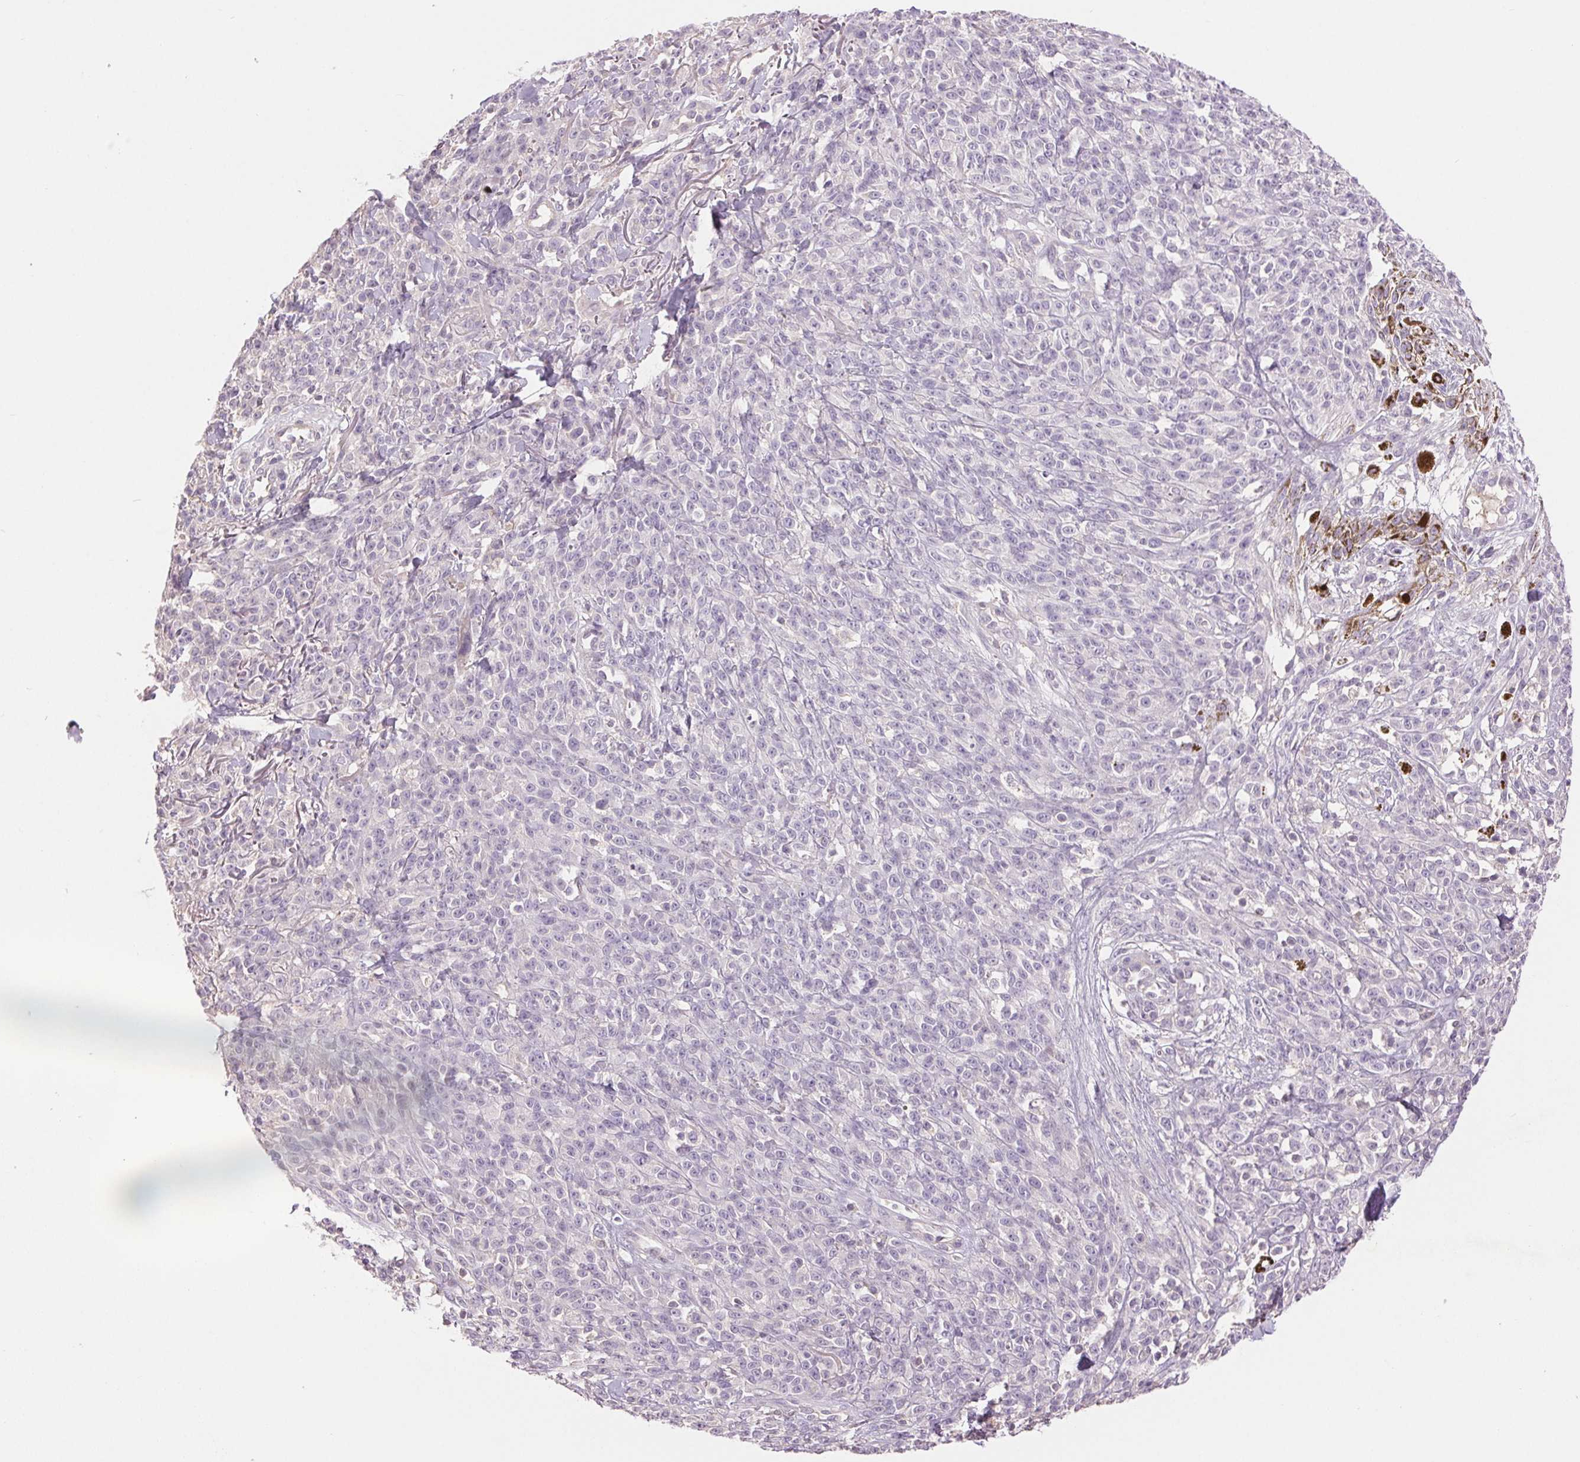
{"staining": {"intensity": "negative", "quantity": "none", "location": "none"}, "tissue": "melanoma", "cell_type": "Tumor cells", "image_type": "cancer", "snomed": [{"axis": "morphology", "description": "Malignant melanoma, NOS"}, {"axis": "topography", "description": "Skin"}, {"axis": "topography", "description": "Skin of trunk"}], "caption": "This is an IHC histopathology image of malignant melanoma. There is no positivity in tumor cells.", "gene": "FXYD4", "patient": {"sex": "male", "age": 74}}